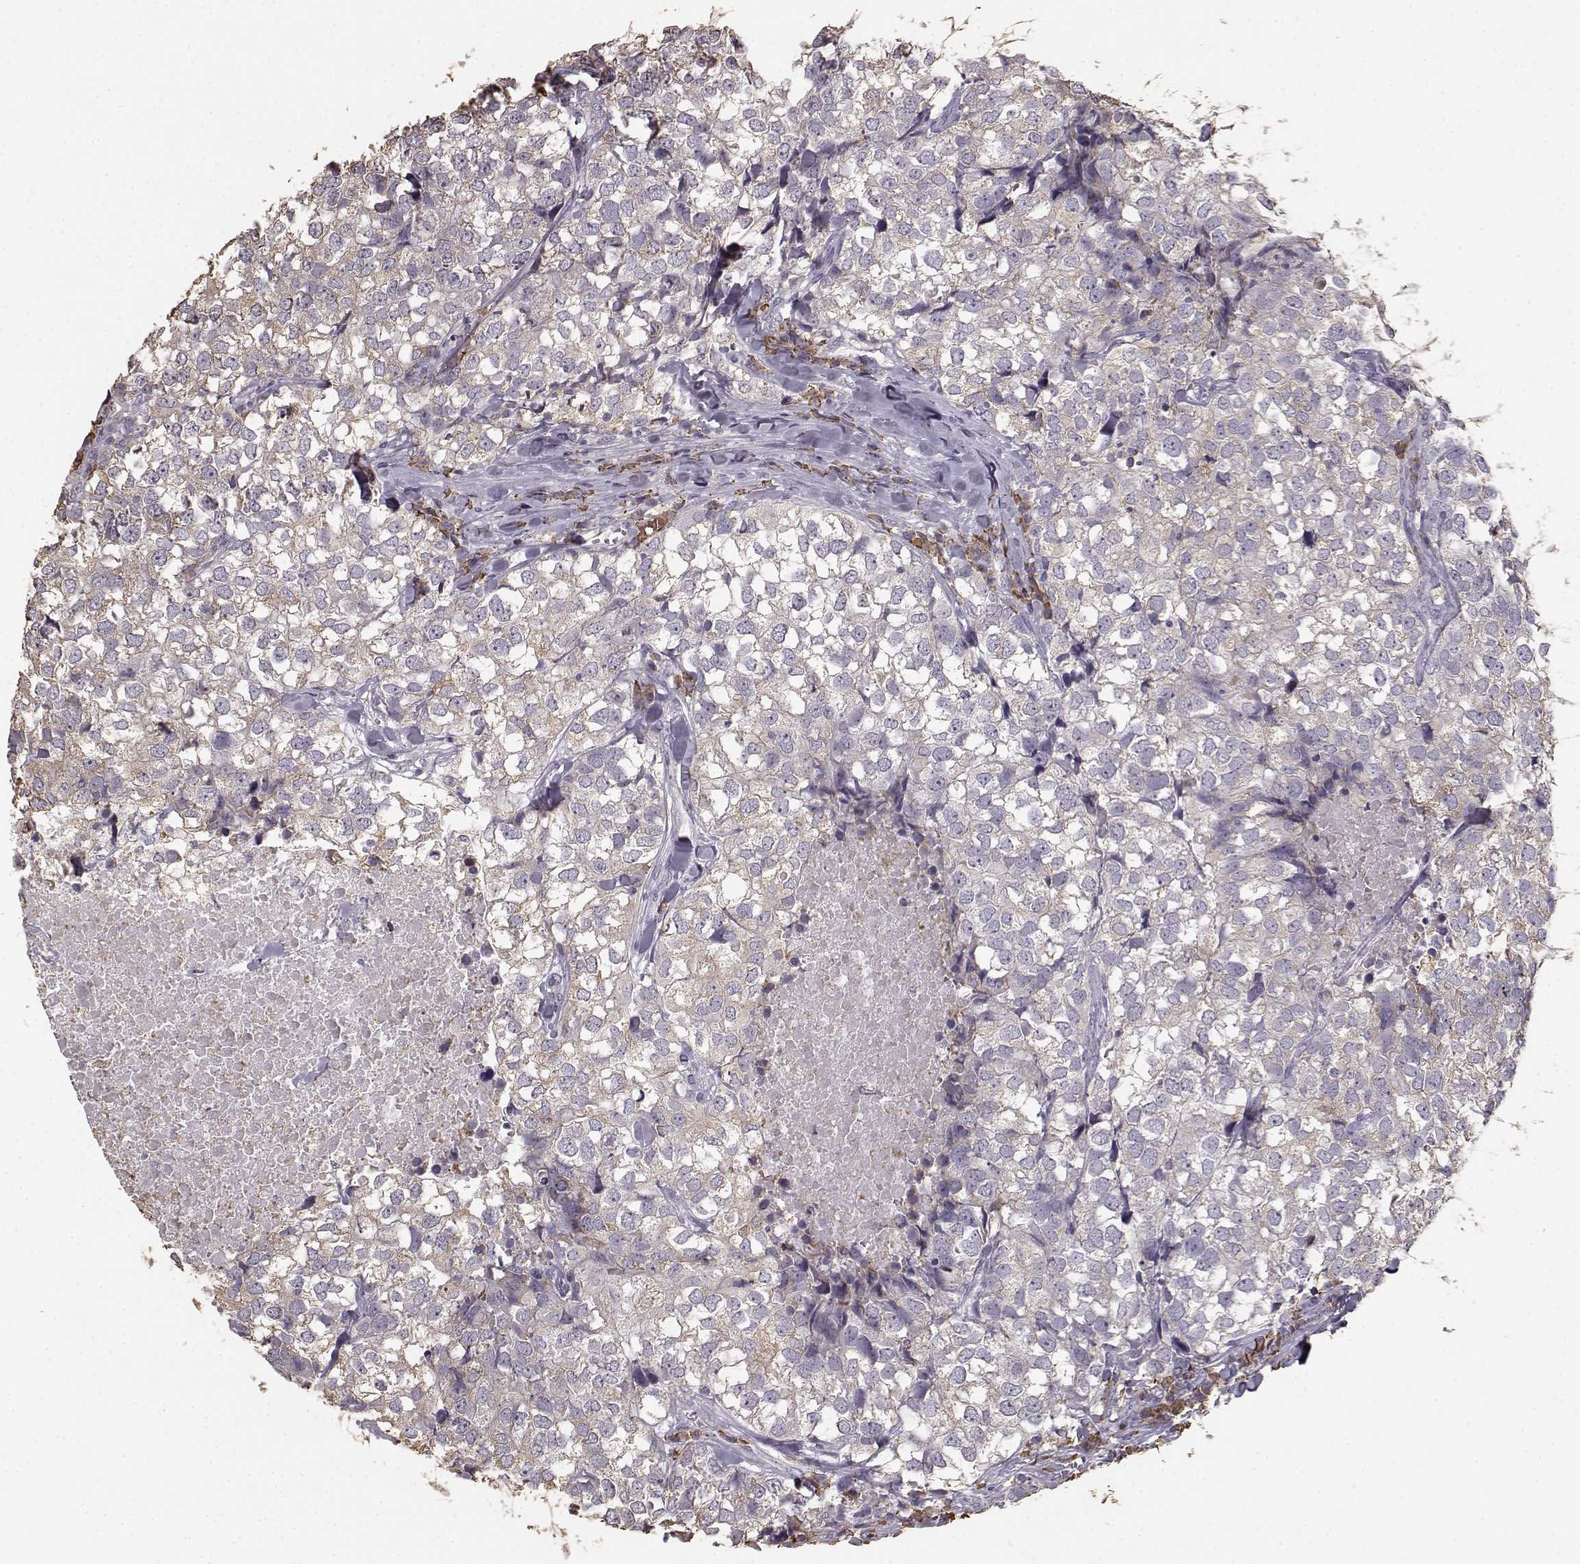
{"staining": {"intensity": "negative", "quantity": "none", "location": "none"}, "tissue": "breast cancer", "cell_type": "Tumor cells", "image_type": "cancer", "snomed": [{"axis": "morphology", "description": "Duct carcinoma"}, {"axis": "topography", "description": "Breast"}], "caption": "Protein analysis of intraductal carcinoma (breast) reveals no significant expression in tumor cells.", "gene": "GABRG3", "patient": {"sex": "female", "age": 30}}